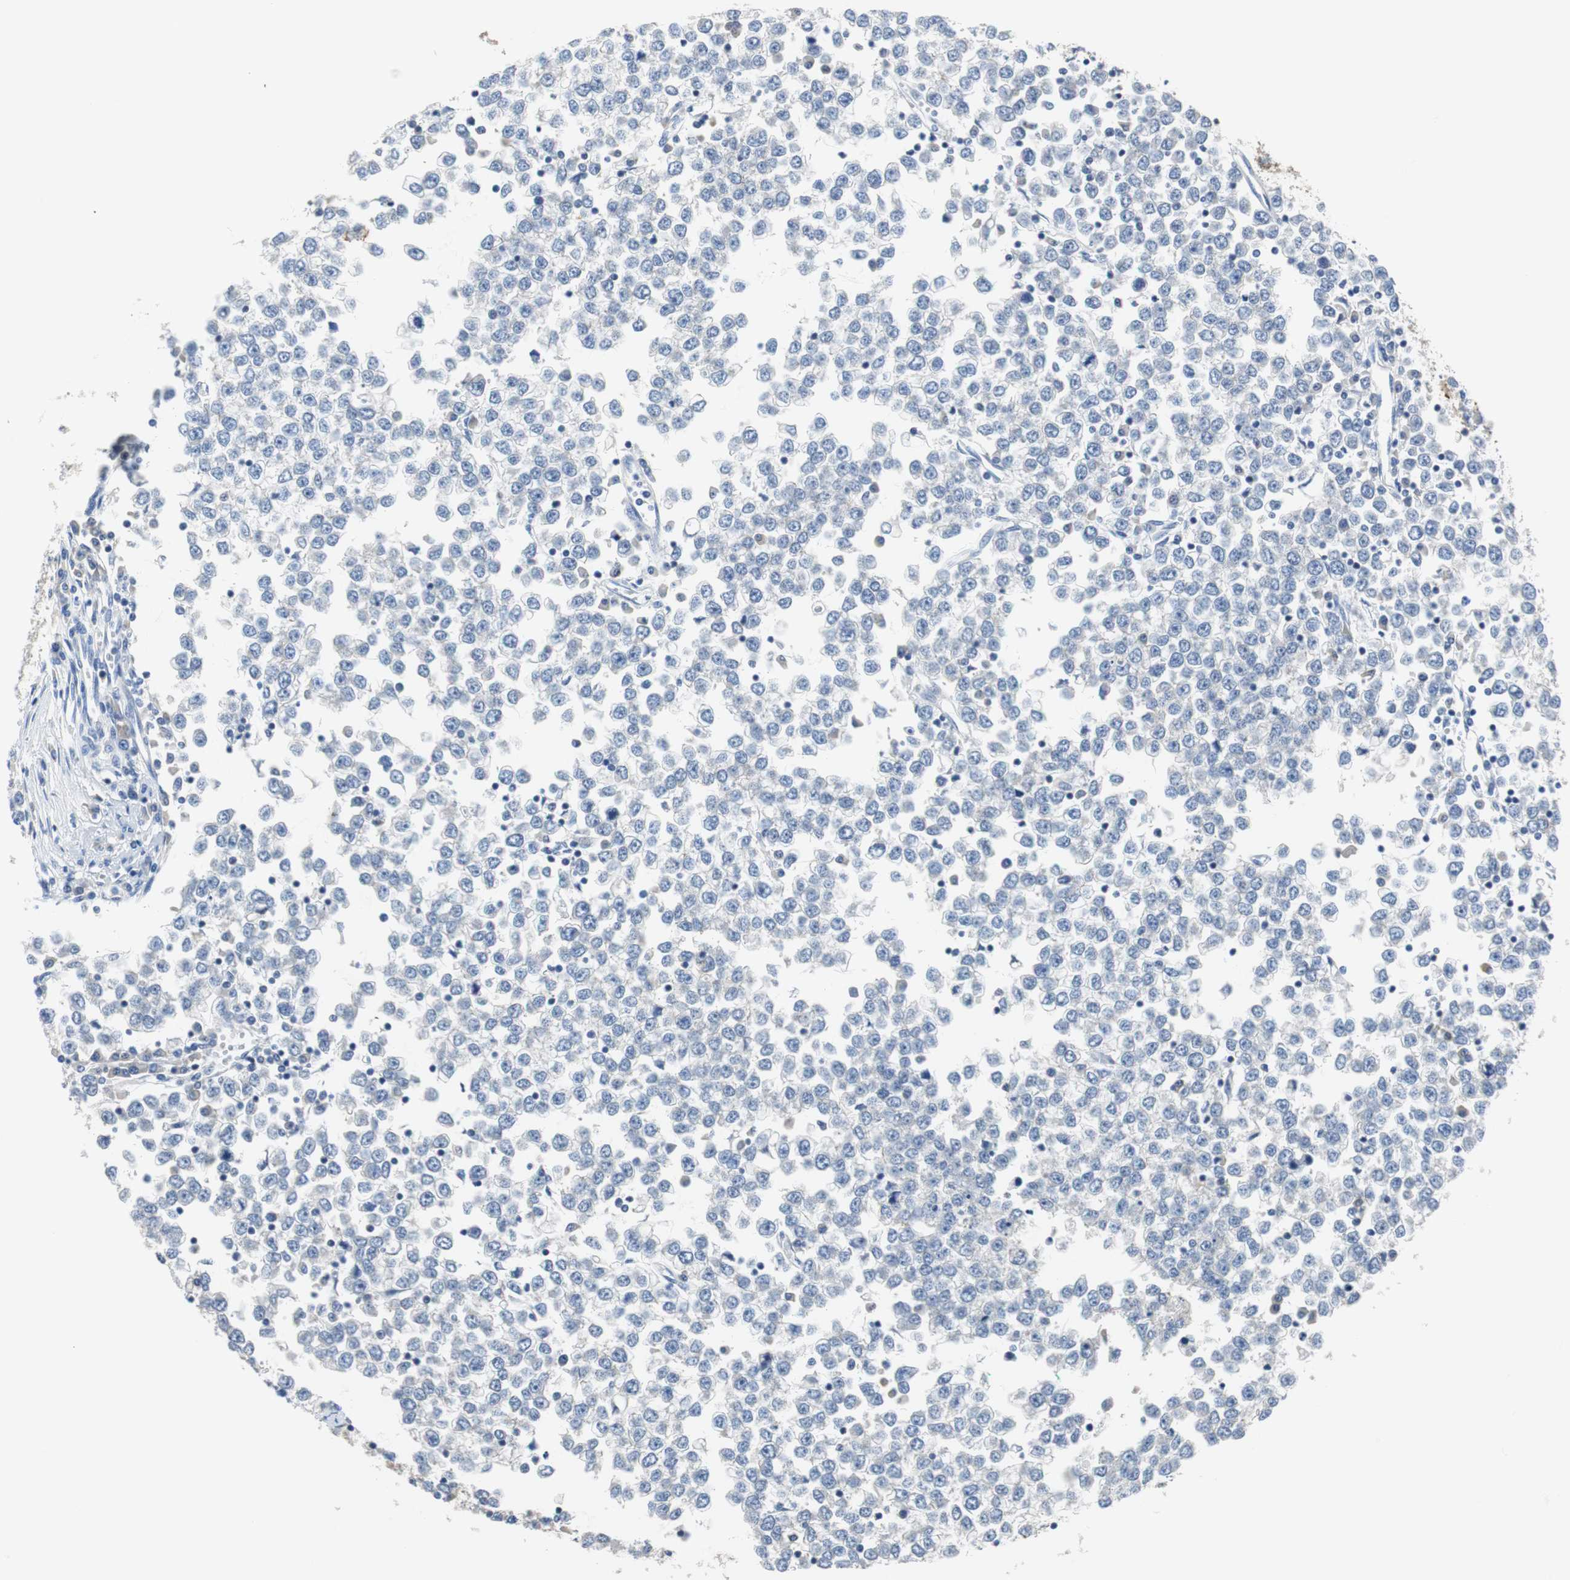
{"staining": {"intensity": "negative", "quantity": "none", "location": "none"}, "tissue": "testis cancer", "cell_type": "Tumor cells", "image_type": "cancer", "snomed": [{"axis": "morphology", "description": "Seminoma, NOS"}, {"axis": "topography", "description": "Testis"}], "caption": "Tumor cells are negative for brown protein staining in seminoma (testis).", "gene": "PCK1", "patient": {"sex": "male", "age": 65}}